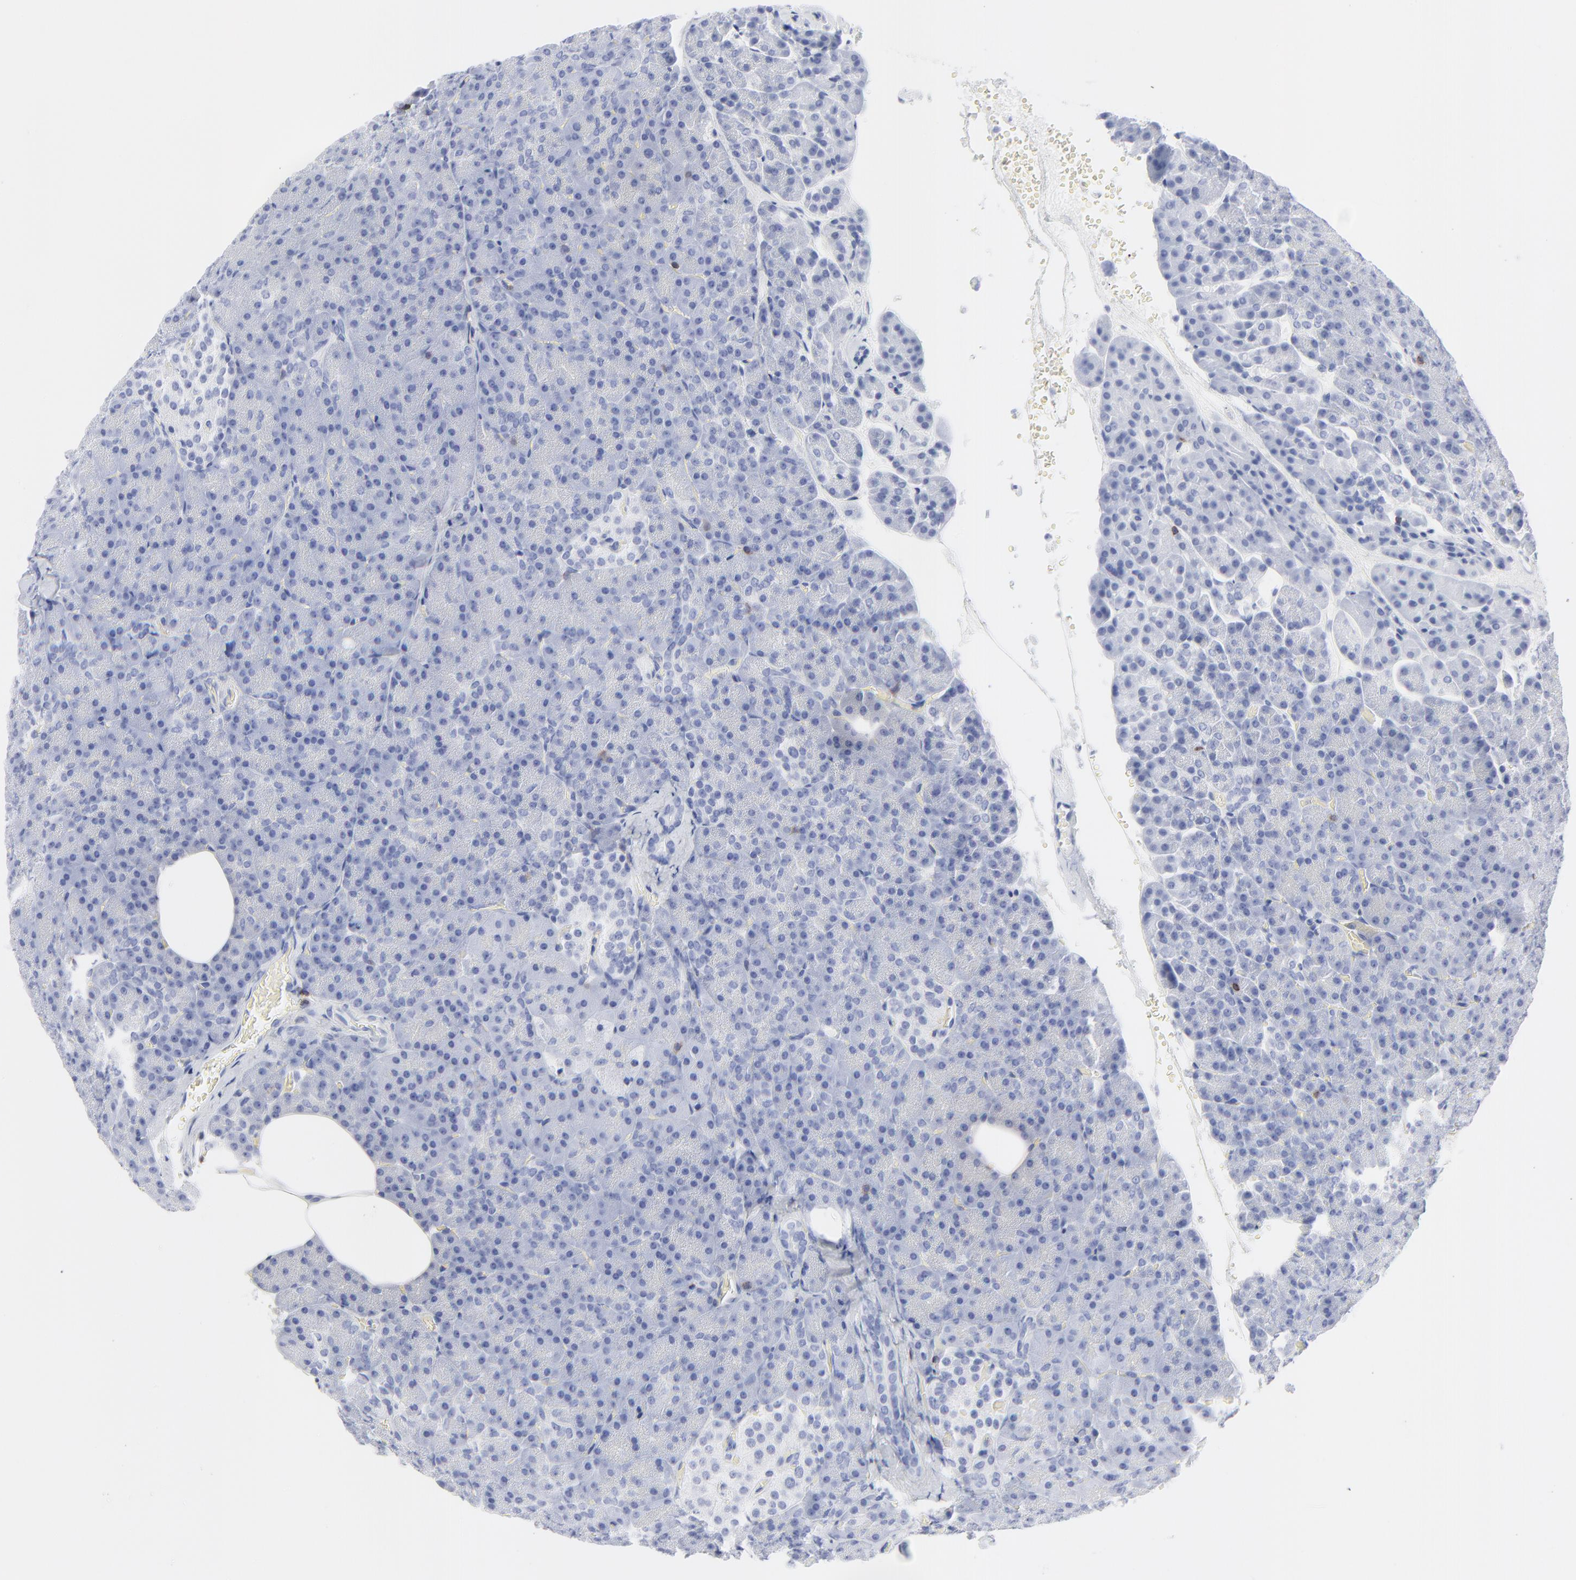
{"staining": {"intensity": "negative", "quantity": "none", "location": "none"}, "tissue": "pancreas", "cell_type": "Exocrine glandular cells", "image_type": "normal", "snomed": [{"axis": "morphology", "description": "Normal tissue, NOS"}, {"axis": "topography", "description": "Pancreas"}], "caption": "This is an immunohistochemistry (IHC) histopathology image of unremarkable pancreas. There is no staining in exocrine glandular cells.", "gene": "LCK", "patient": {"sex": "female", "age": 35}}